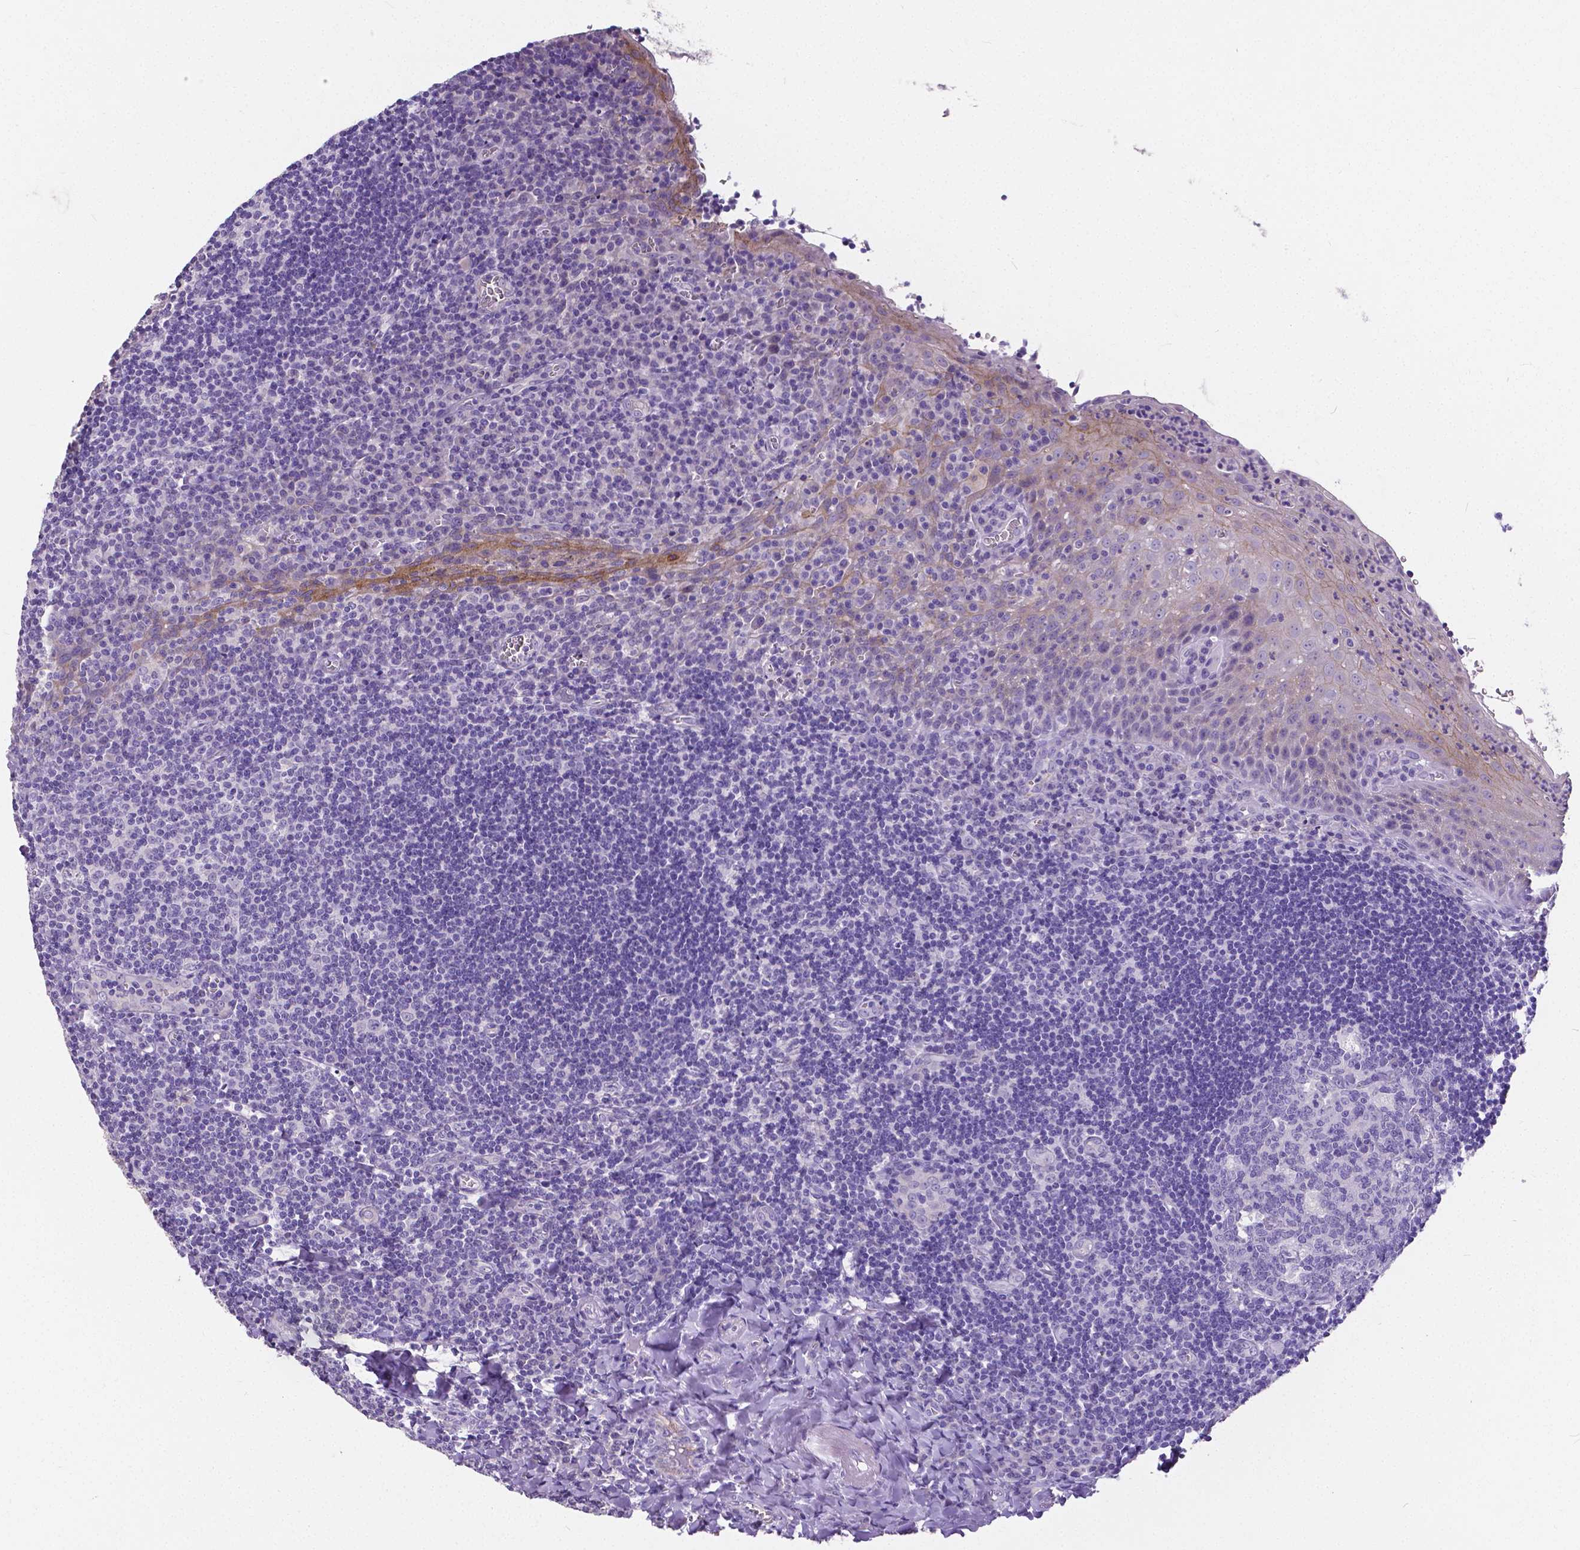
{"staining": {"intensity": "negative", "quantity": "none", "location": "none"}, "tissue": "tonsil", "cell_type": "Germinal center cells", "image_type": "normal", "snomed": [{"axis": "morphology", "description": "Normal tissue, NOS"}, {"axis": "morphology", "description": "Inflammation, NOS"}, {"axis": "topography", "description": "Tonsil"}], "caption": "Protein analysis of normal tonsil exhibits no significant positivity in germinal center cells. (Immunohistochemistry, brightfield microscopy, high magnification).", "gene": "OCLN", "patient": {"sex": "female", "age": 31}}